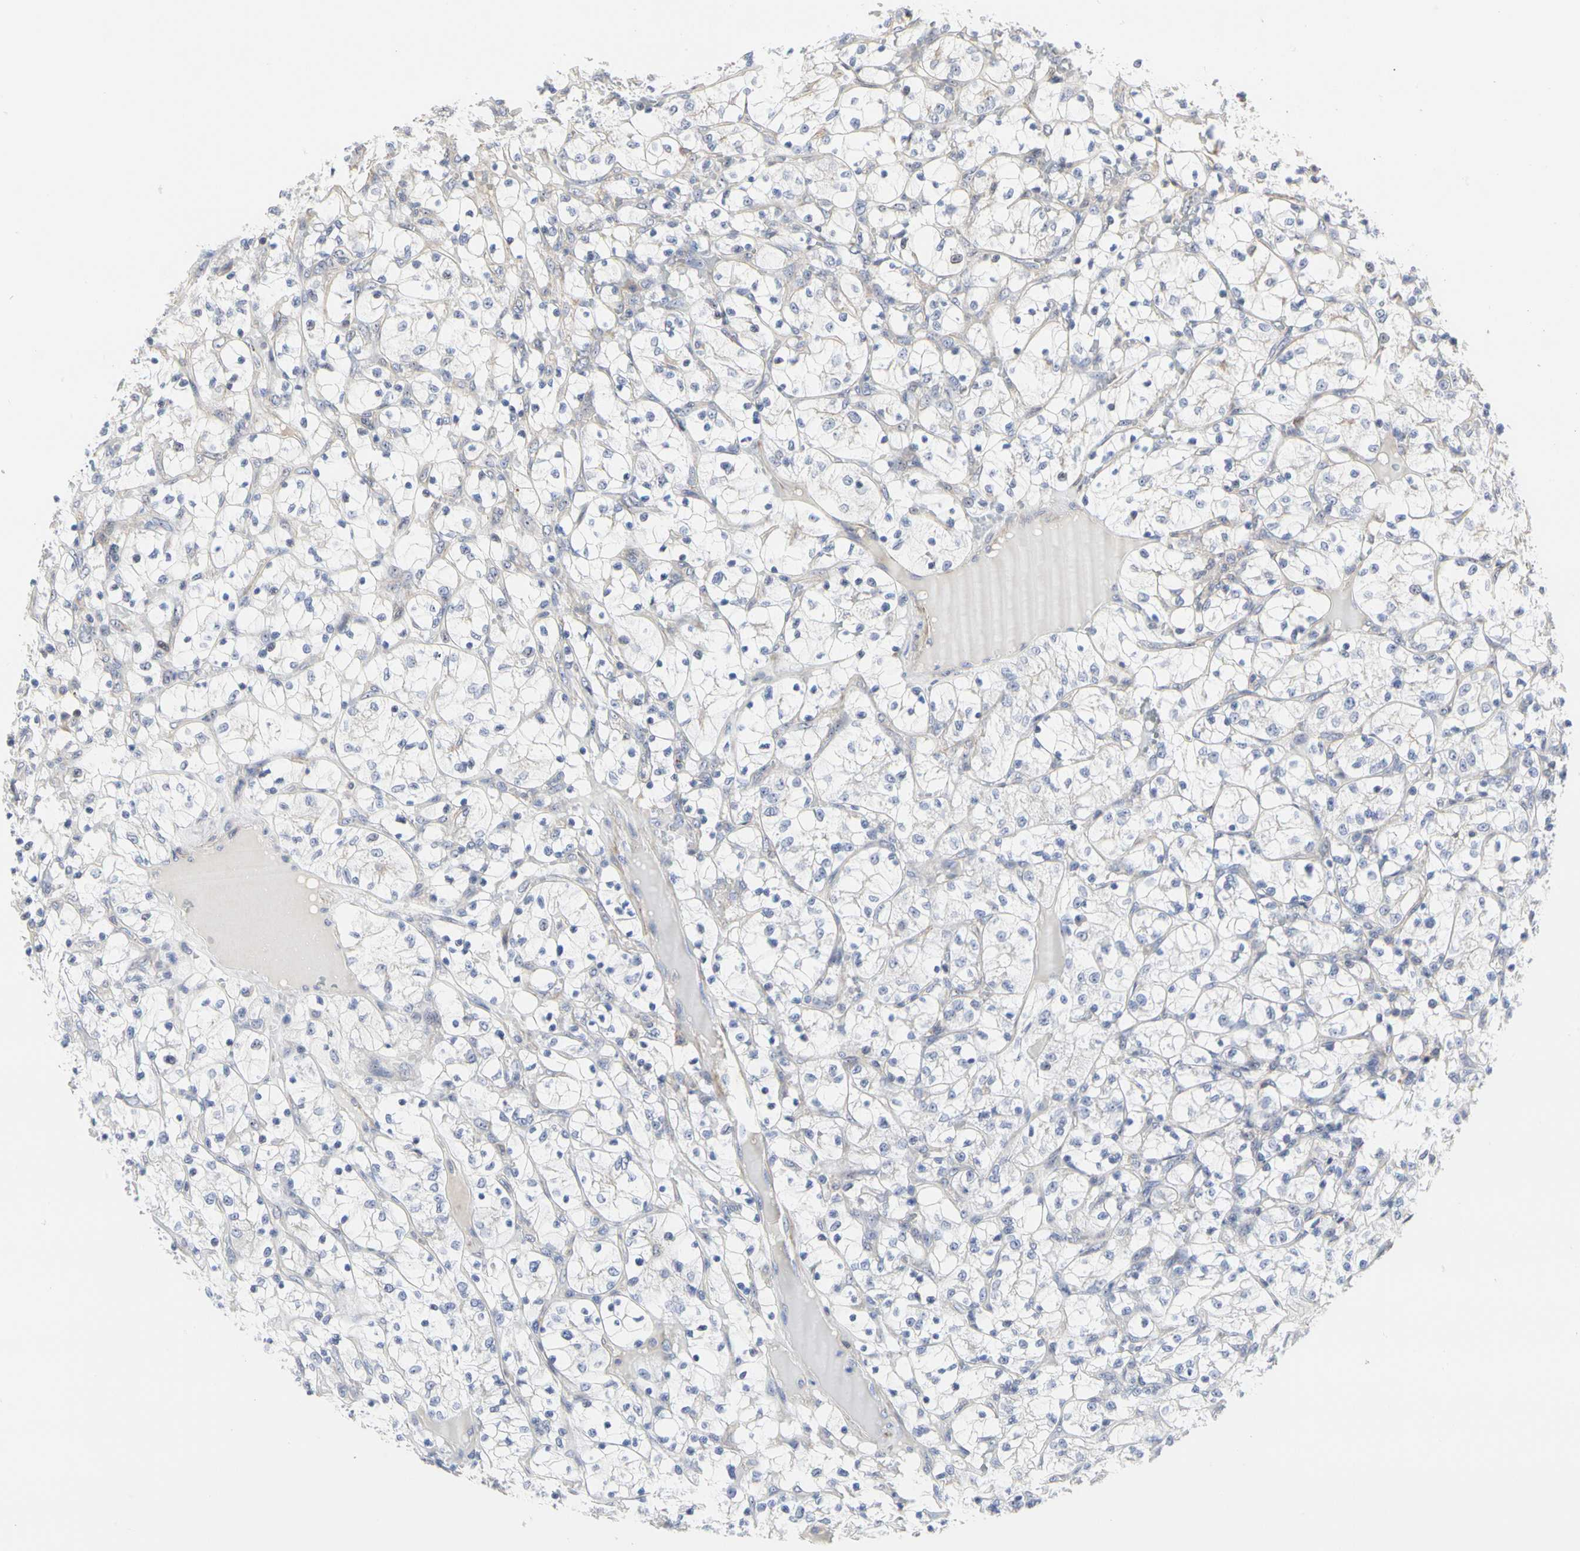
{"staining": {"intensity": "negative", "quantity": "none", "location": "none"}, "tissue": "renal cancer", "cell_type": "Tumor cells", "image_type": "cancer", "snomed": [{"axis": "morphology", "description": "Adenocarcinoma, NOS"}, {"axis": "topography", "description": "Kidney"}], "caption": "This is an immunohistochemistry (IHC) photomicrograph of human renal cancer (adenocarcinoma). There is no staining in tumor cells.", "gene": "SHANK2", "patient": {"sex": "female", "age": 69}}